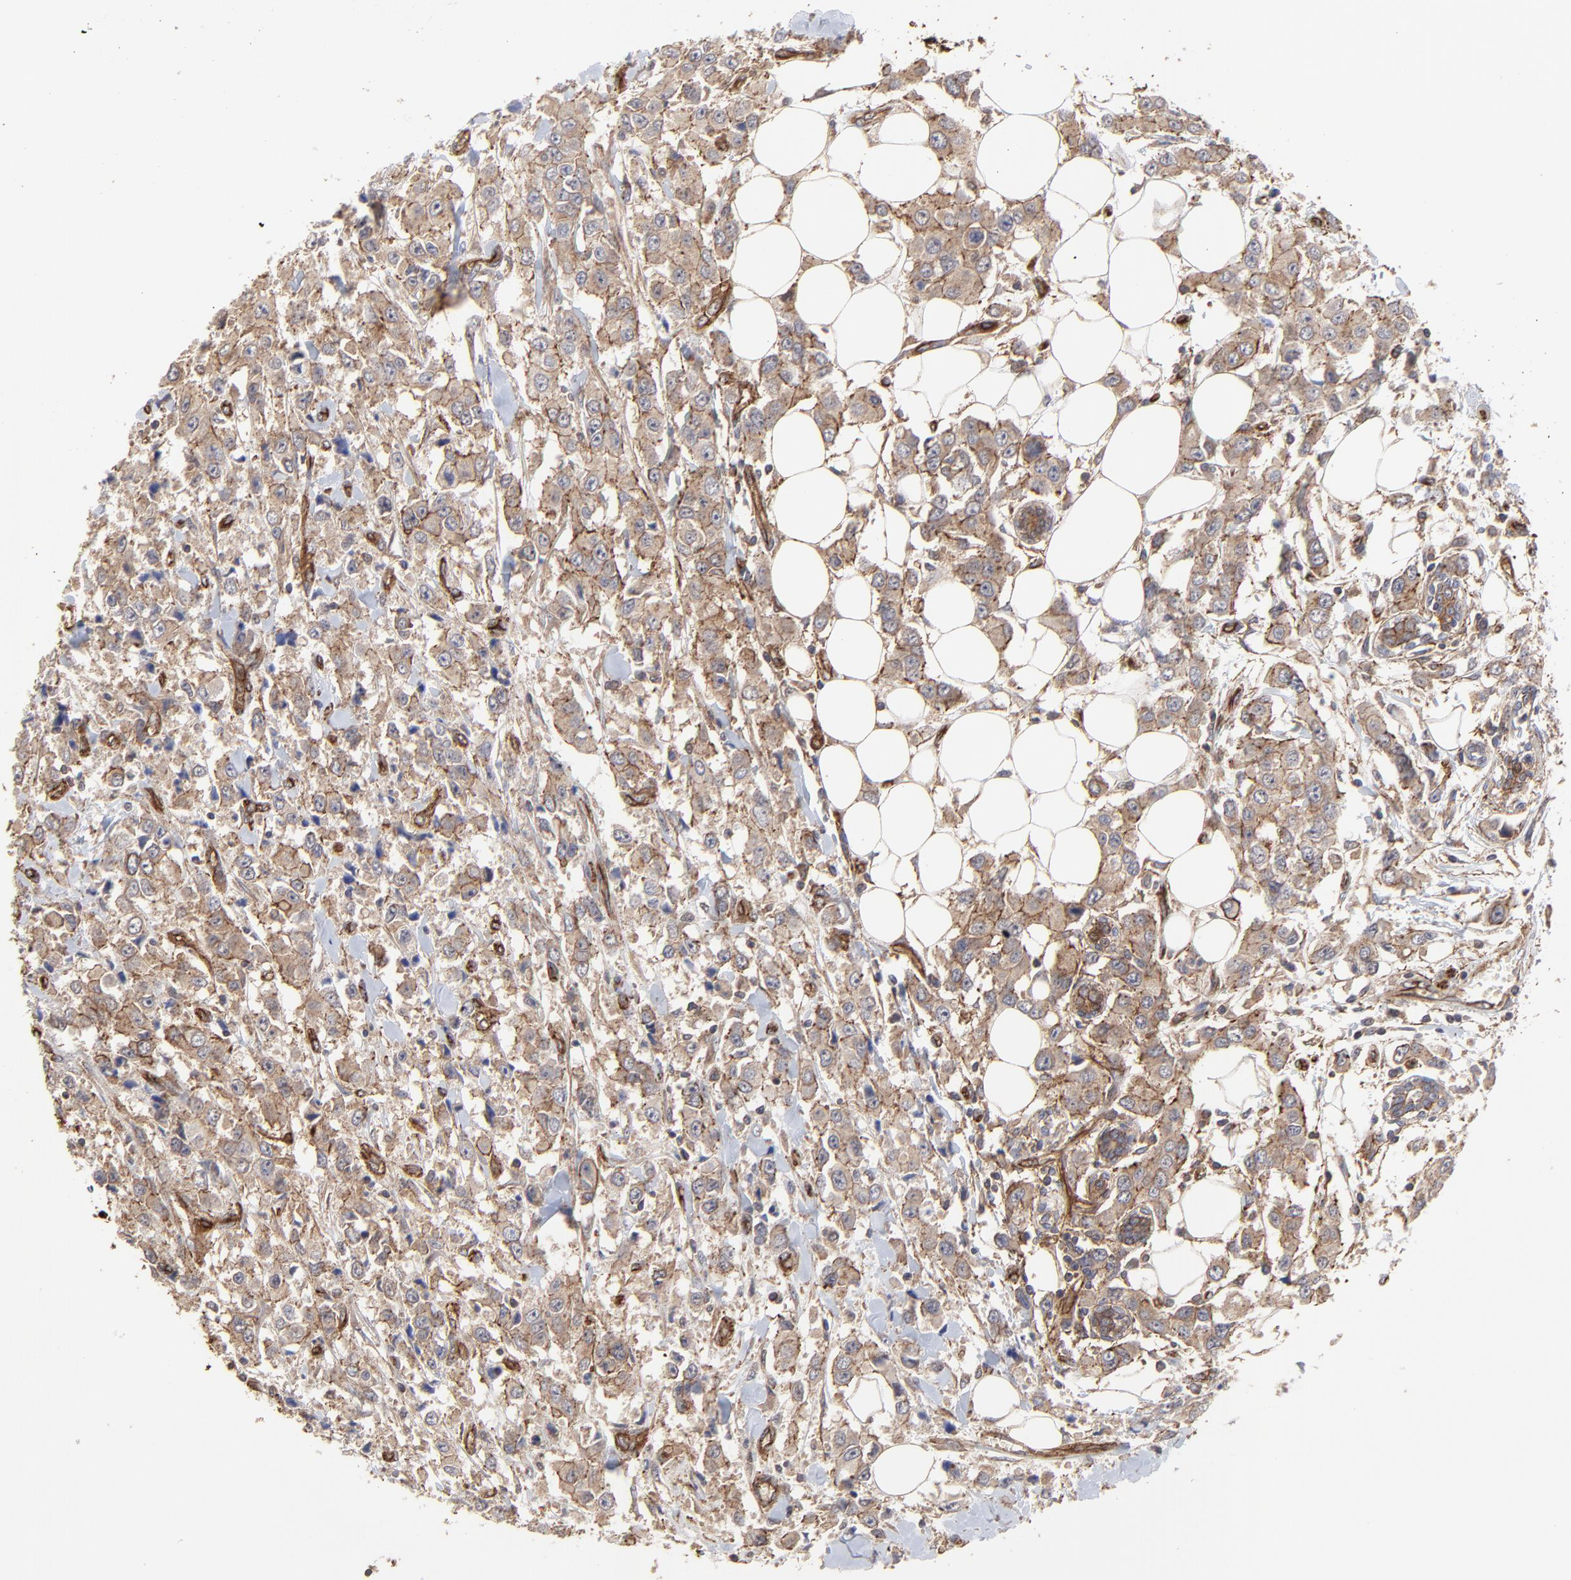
{"staining": {"intensity": "moderate", "quantity": ">75%", "location": "cytoplasmic/membranous"}, "tissue": "breast cancer", "cell_type": "Tumor cells", "image_type": "cancer", "snomed": [{"axis": "morphology", "description": "Duct carcinoma"}, {"axis": "topography", "description": "Breast"}], "caption": "Immunohistochemistry micrograph of invasive ductal carcinoma (breast) stained for a protein (brown), which demonstrates medium levels of moderate cytoplasmic/membranous staining in approximately >75% of tumor cells.", "gene": "ARMT1", "patient": {"sex": "female", "age": 58}}